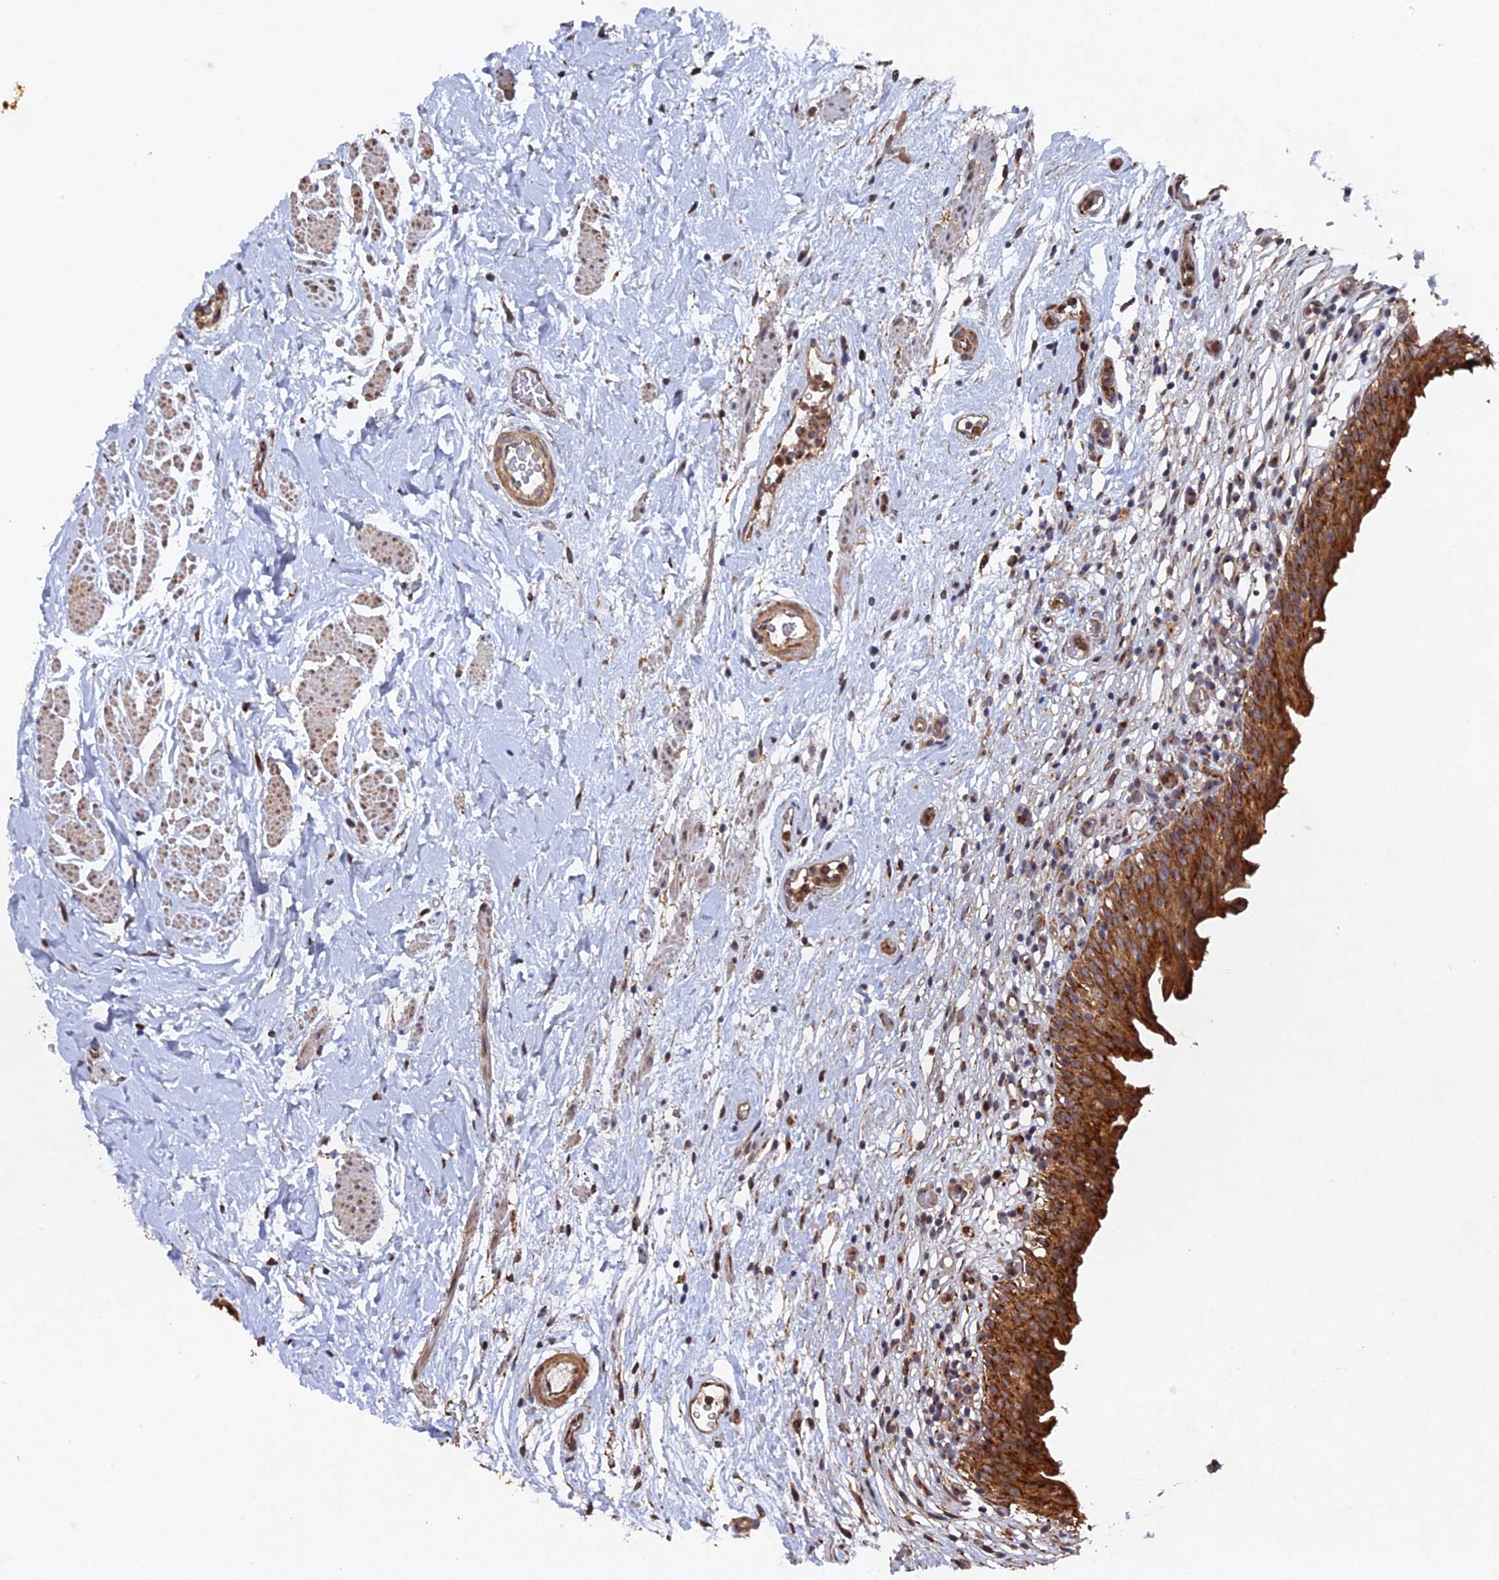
{"staining": {"intensity": "strong", "quantity": ">75%", "location": "cytoplasmic/membranous"}, "tissue": "urinary bladder", "cell_type": "Urothelial cells", "image_type": "normal", "snomed": [{"axis": "morphology", "description": "Normal tissue, NOS"}, {"axis": "morphology", "description": "Inflammation, NOS"}, {"axis": "topography", "description": "Urinary bladder"}], "caption": "This image reveals unremarkable urinary bladder stained with IHC to label a protein in brown. The cytoplasmic/membranous of urothelial cells show strong positivity for the protein. Nuclei are counter-stained blue.", "gene": "VPS37C", "patient": {"sex": "male", "age": 63}}